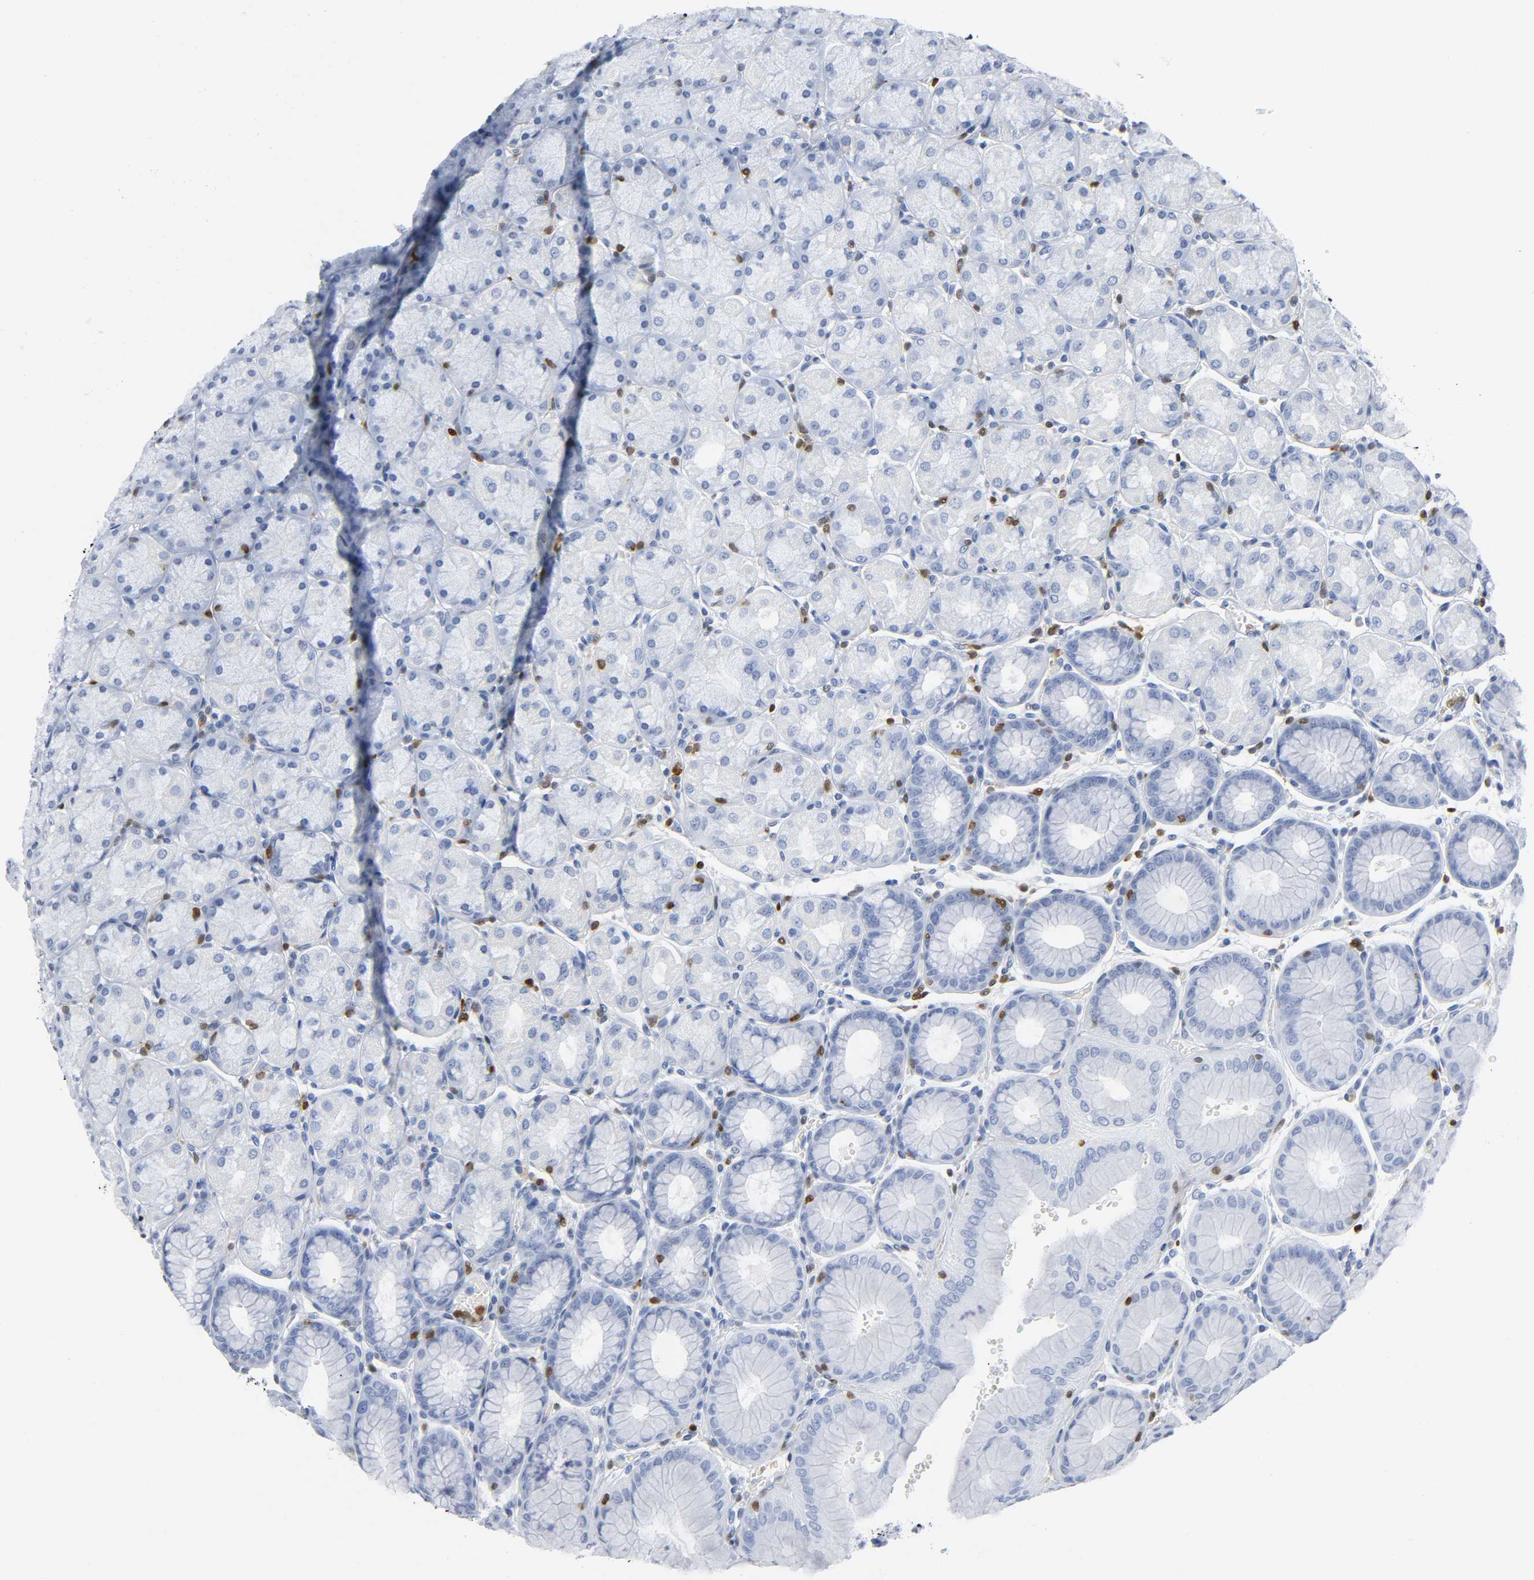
{"staining": {"intensity": "negative", "quantity": "none", "location": "none"}, "tissue": "stomach", "cell_type": "Glandular cells", "image_type": "normal", "snomed": [{"axis": "morphology", "description": "Normal tissue, NOS"}, {"axis": "topography", "description": "Stomach, upper"}, {"axis": "topography", "description": "Stomach"}], "caption": "The photomicrograph shows no staining of glandular cells in normal stomach. Nuclei are stained in blue.", "gene": "DOK2", "patient": {"sex": "male", "age": 76}}